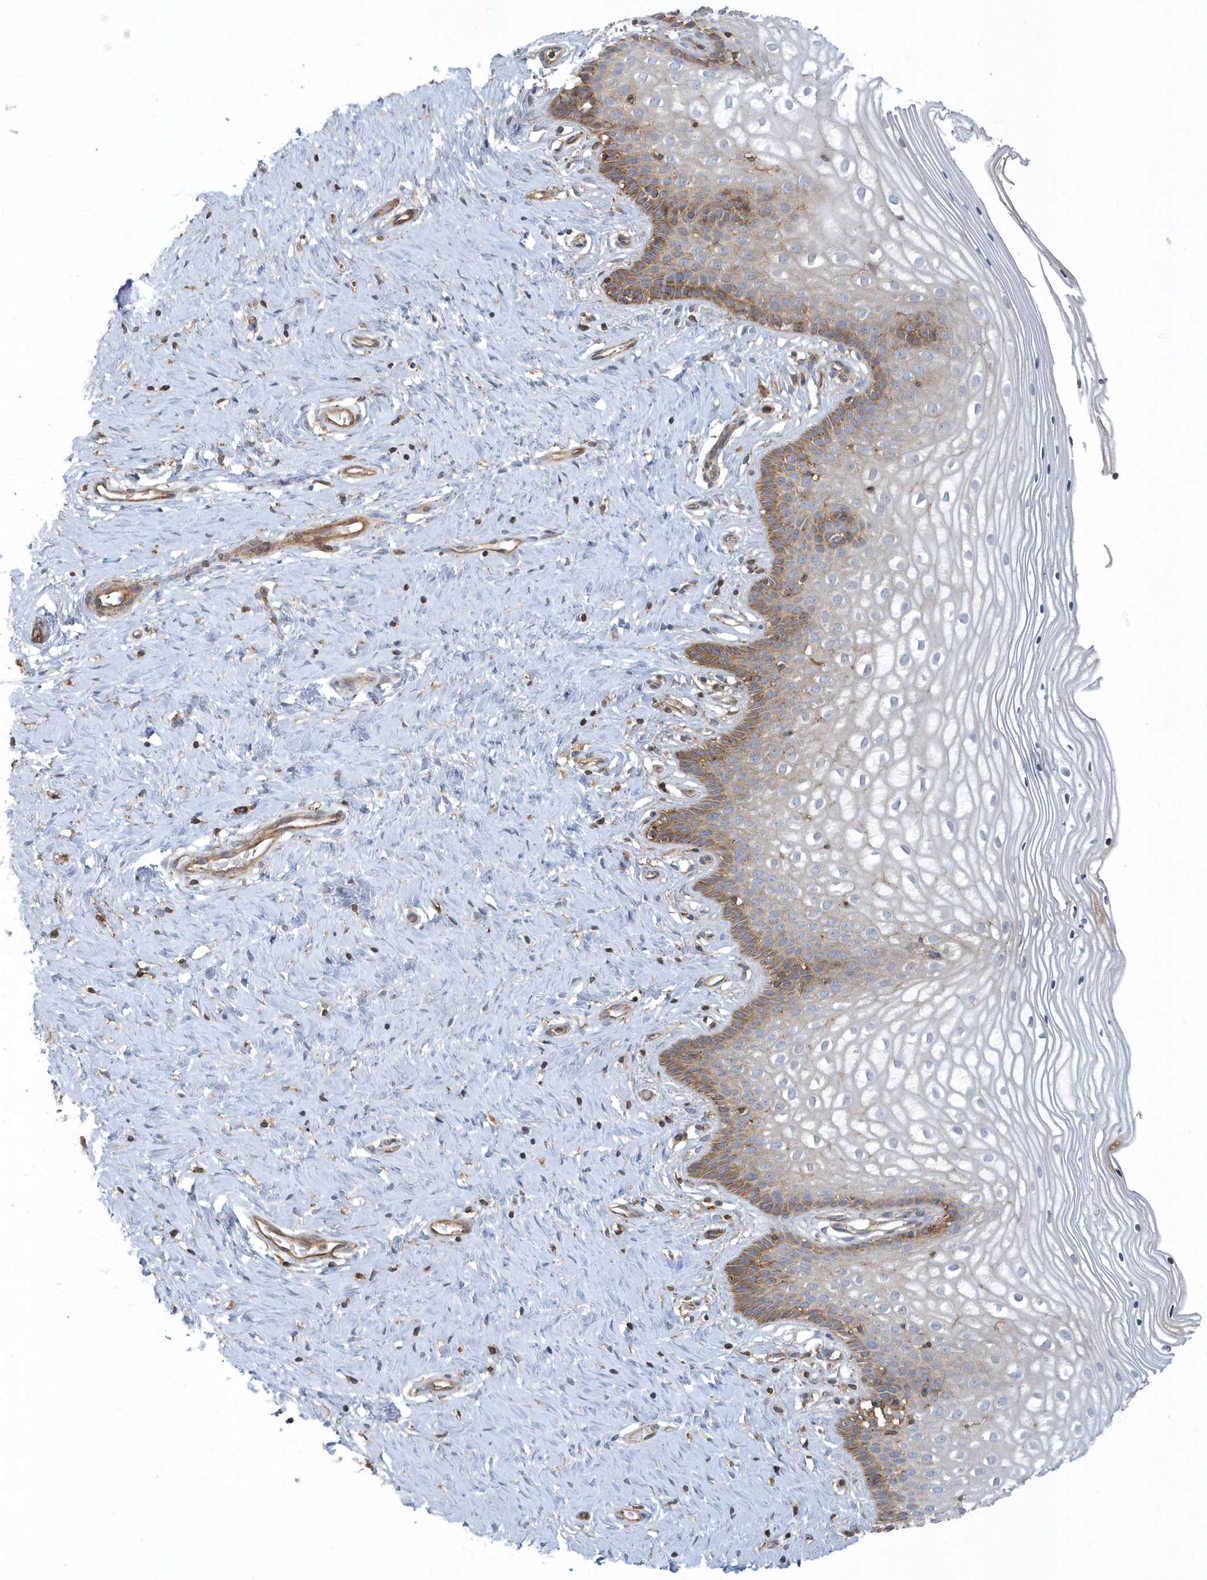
{"staining": {"intensity": "moderate", "quantity": "25%-75%", "location": "cytoplasmic/membranous"}, "tissue": "cervix", "cell_type": "Glandular cells", "image_type": "normal", "snomed": [{"axis": "morphology", "description": "Normal tissue, NOS"}, {"axis": "topography", "description": "Cervix"}], "caption": "Brown immunohistochemical staining in unremarkable human cervix reveals moderate cytoplasmic/membranous expression in about 25%-75% of glandular cells. The staining was performed using DAB (3,3'-diaminobenzidine), with brown indicating positive protein expression. Nuclei are stained blue with hematoxylin.", "gene": "TRAIP", "patient": {"sex": "female", "age": 33}}